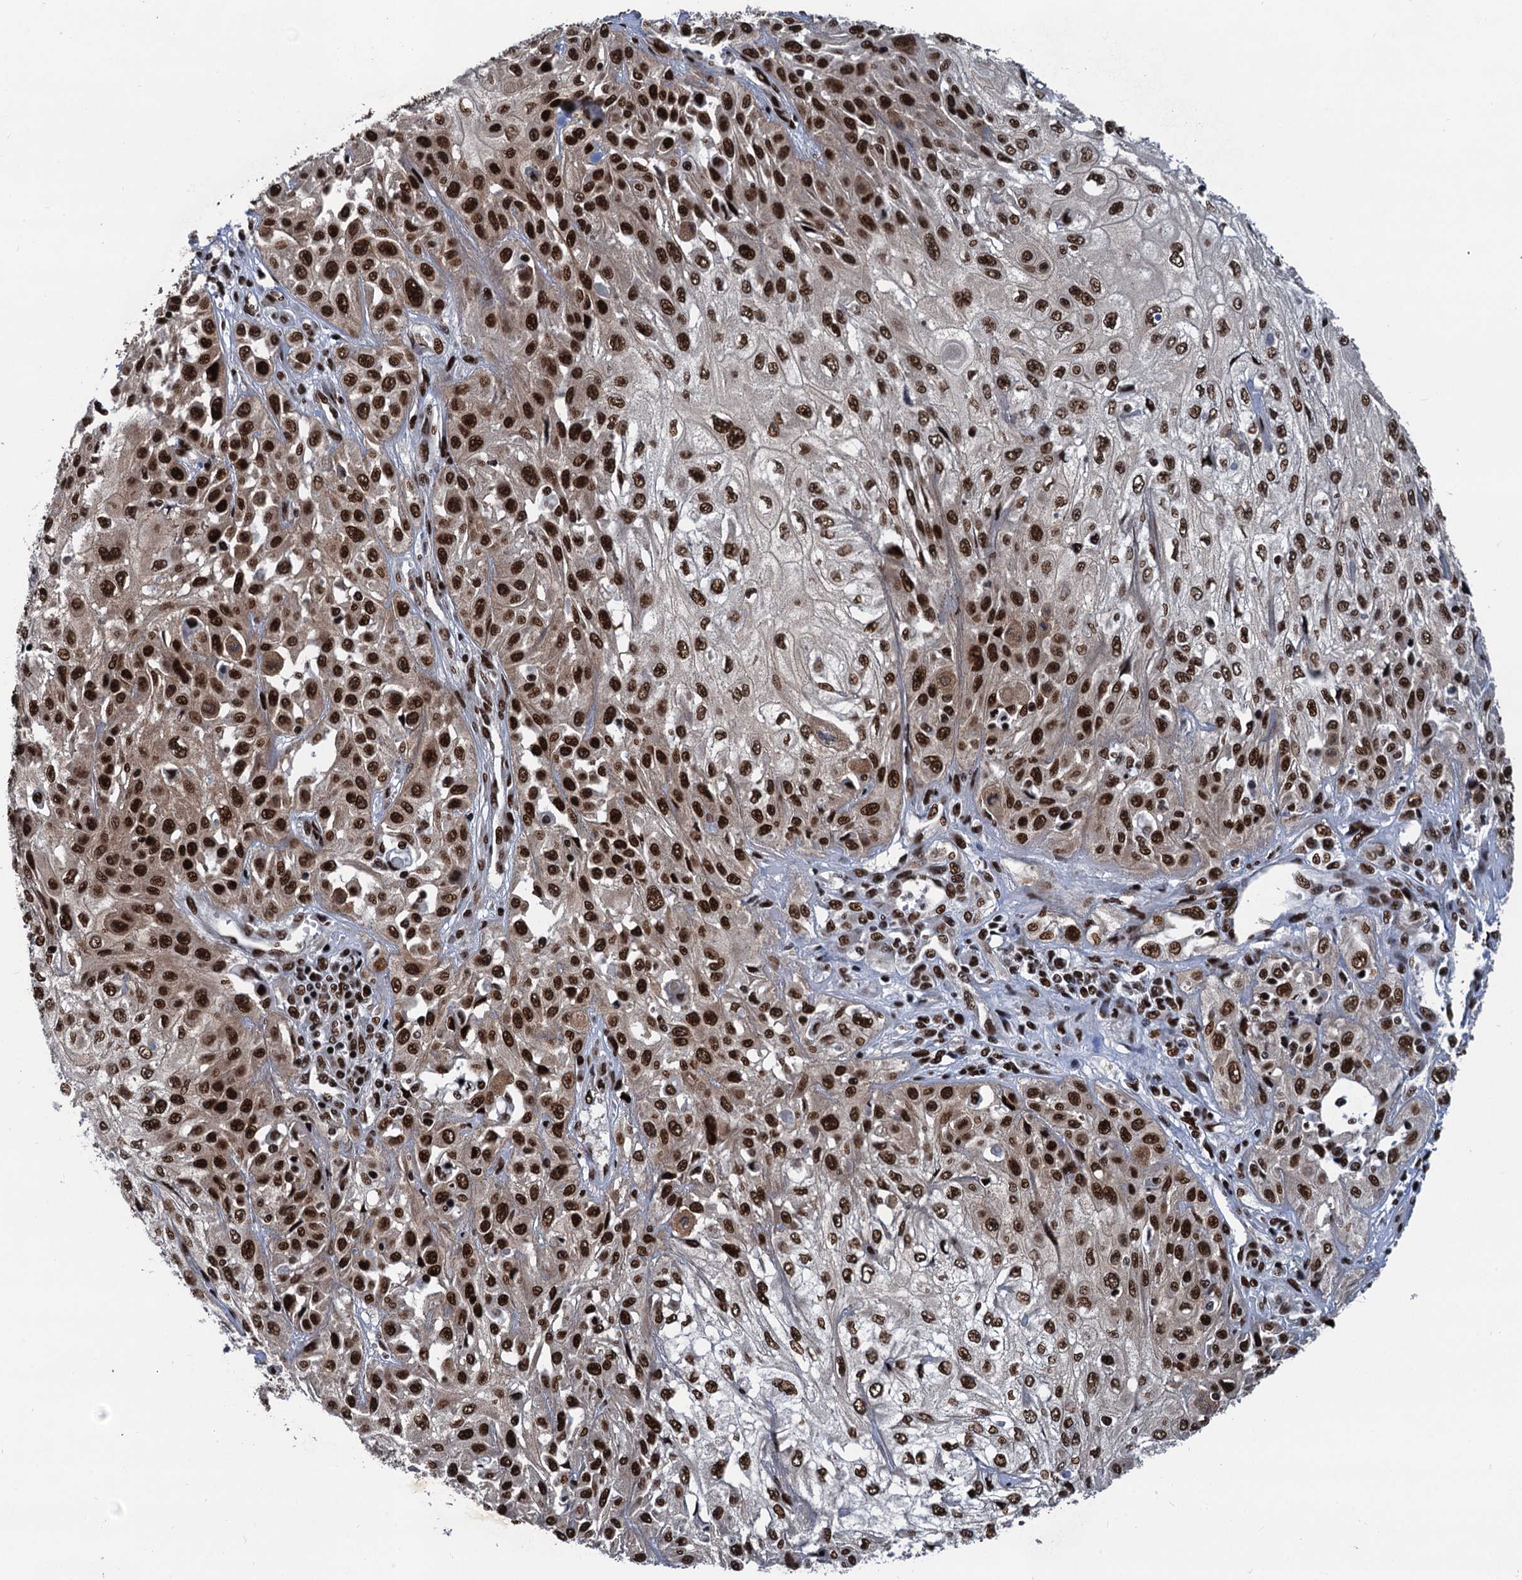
{"staining": {"intensity": "strong", "quantity": ">75%", "location": "nuclear"}, "tissue": "skin cancer", "cell_type": "Tumor cells", "image_type": "cancer", "snomed": [{"axis": "morphology", "description": "Squamous cell carcinoma, NOS"}, {"axis": "morphology", "description": "Squamous cell carcinoma, metastatic, NOS"}, {"axis": "topography", "description": "Skin"}, {"axis": "topography", "description": "Lymph node"}], "caption": "Strong nuclear positivity for a protein is present in about >75% of tumor cells of skin cancer using immunohistochemistry (IHC).", "gene": "PPP4R1", "patient": {"sex": "male", "age": 75}}